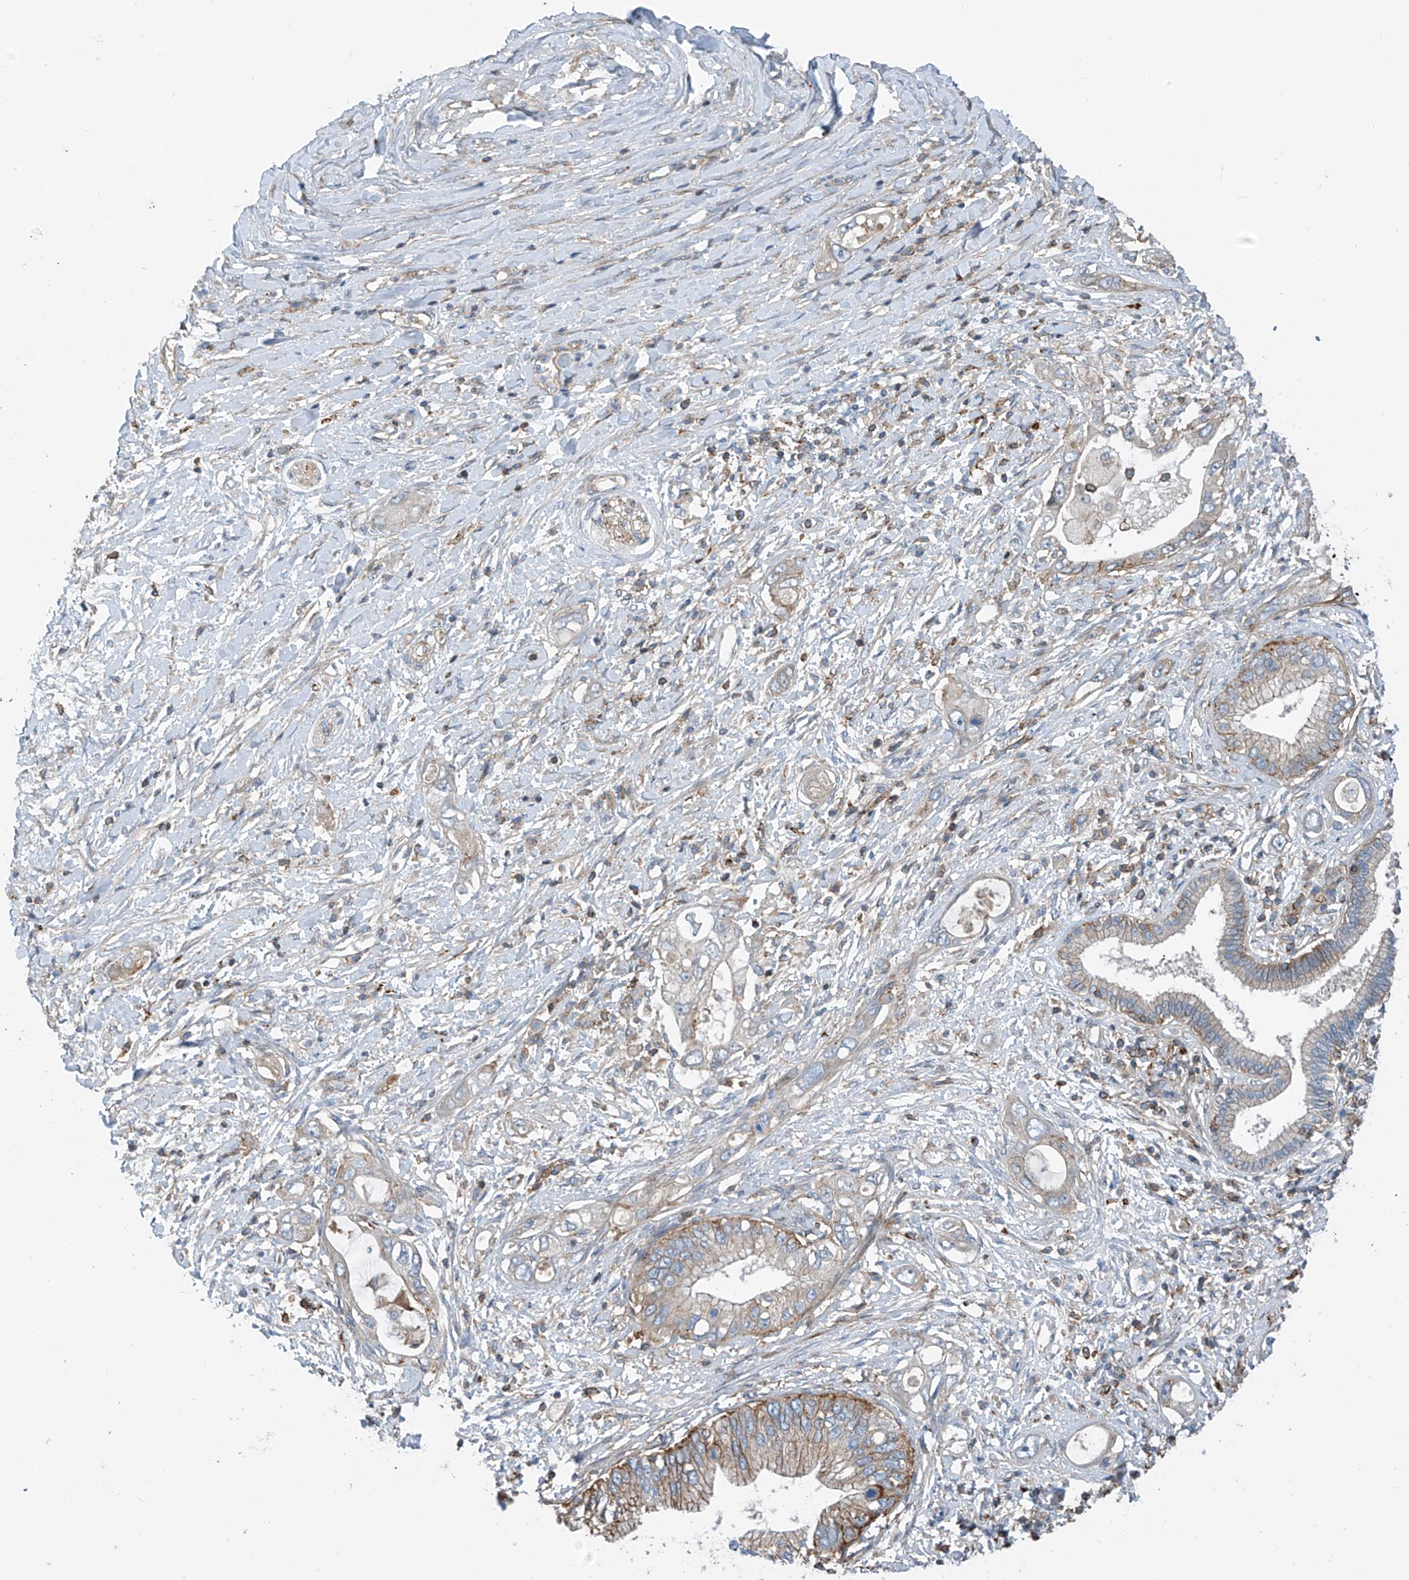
{"staining": {"intensity": "moderate", "quantity": "25%-75%", "location": "cytoplasmic/membranous"}, "tissue": "pancreatic cancer", "cell_type": "Tumor cells", "image_type": "cancer", "snomed": [{"axis": "morphology", "description": "Inflammation, NOS"}, {"axis": "morphology", "description": "Adenocarcinoma, NOS"}, {"axis": "topography", "description": "Pancreas"}], "caption": "Immunohistochemical staining of pancreatic cancer demonstrates medium levels of moderate cytoplasmic/membranous positivity in about 25%-75% of tumor cells. Nuclei are stained in blue.", "gene": "SLC1A5", "patient": {"sex": "female", "age": 56}}